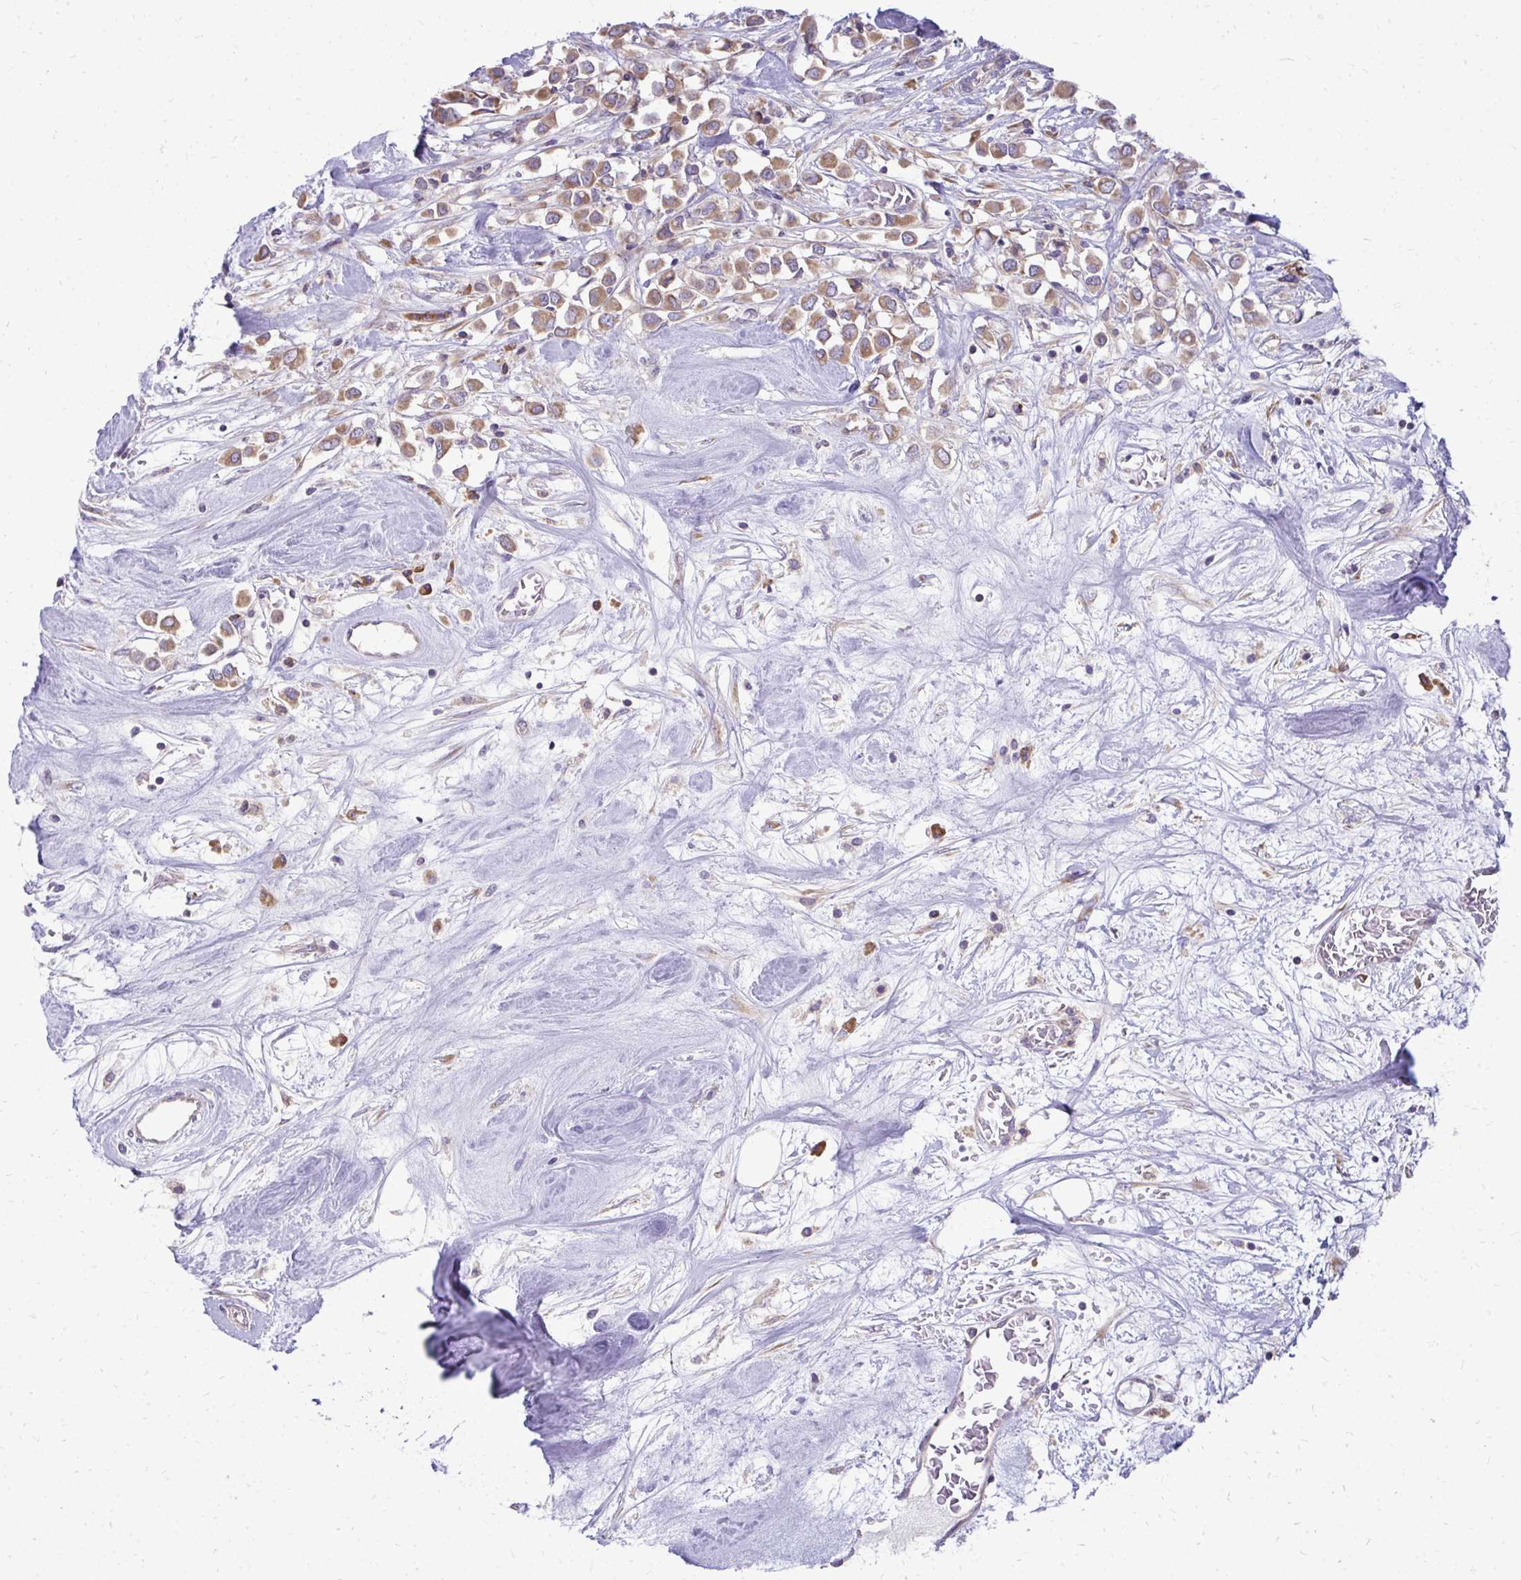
{"staining": {"intensity": "moderate", "quantity": ">75%", "location": "cytoplasmic/membranous"}, "tissue": "breast cancer", "cell_type": "Tumor cells", "image_type": "cancer", "snomed": [{"axis": "morphology", "description": "Duct carcinoma"}, {"axis": "topography", "description": "Breast"}], "caption": "Breast cancer tissue exhibits moderate cytoplasmic/membranous staining in approximately >75% of tumor cells, visualized by immunohistochemistry.", "gene": "RPLP2", "patient": {"sex": "female", "age": 61}}